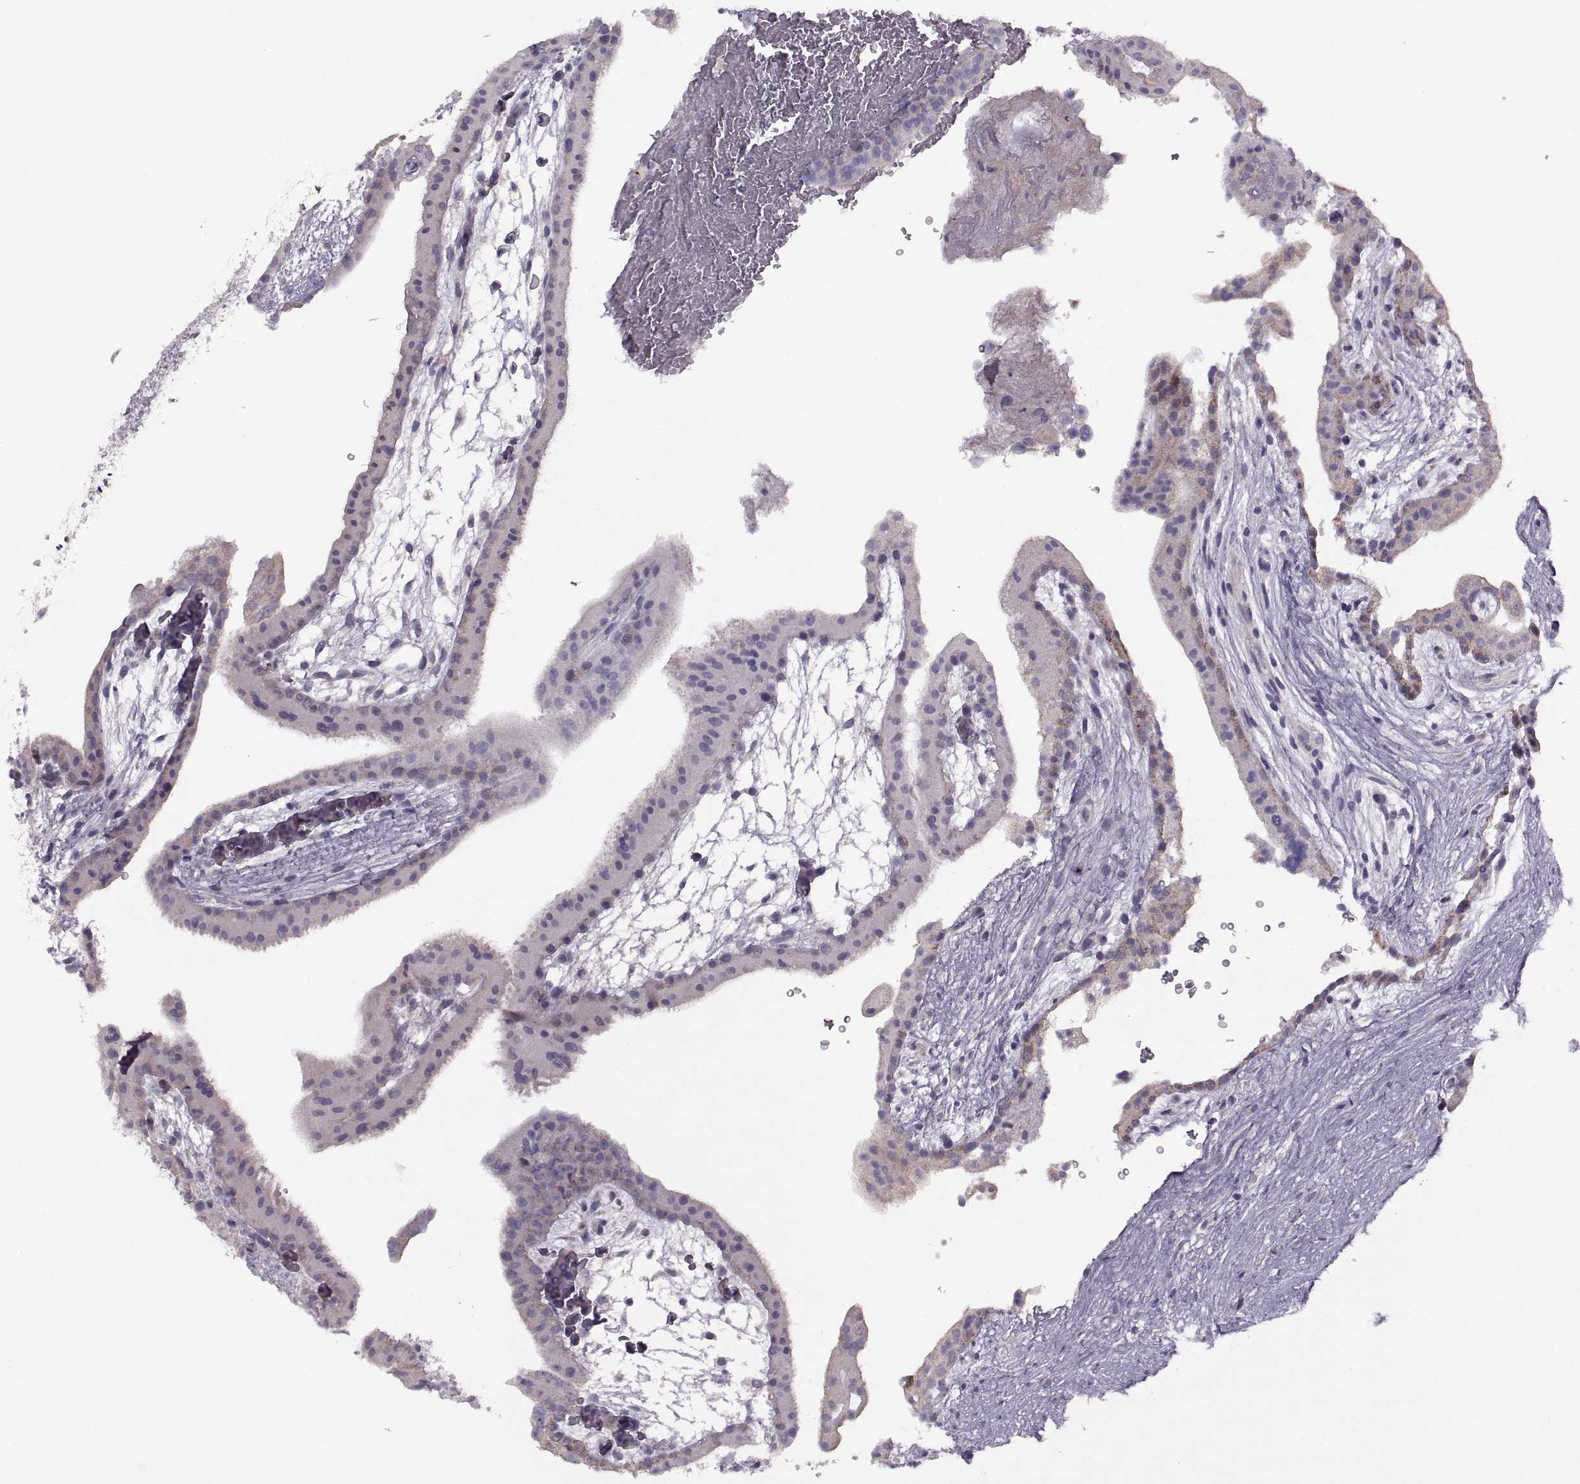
{"staining": {"intensity": "negative", "quantity": "none", "location": "none"}, "tissue": "placenta", "cell_type": "Decidual cells", "image_type": "normal", "snomed": [{"axis": "morphology", "description": "Normal tissue, NOS"}, {"axis": "topography", "description": "Placenta"}], "caption": "A high-resolution micrograph shows immunohistochemistry (IHC) staining of normal placenta, which exhibits no significant positivity in decidual cells.", "gene": "PIERCE1", "patient": {"sex": "female", "age": 19}}